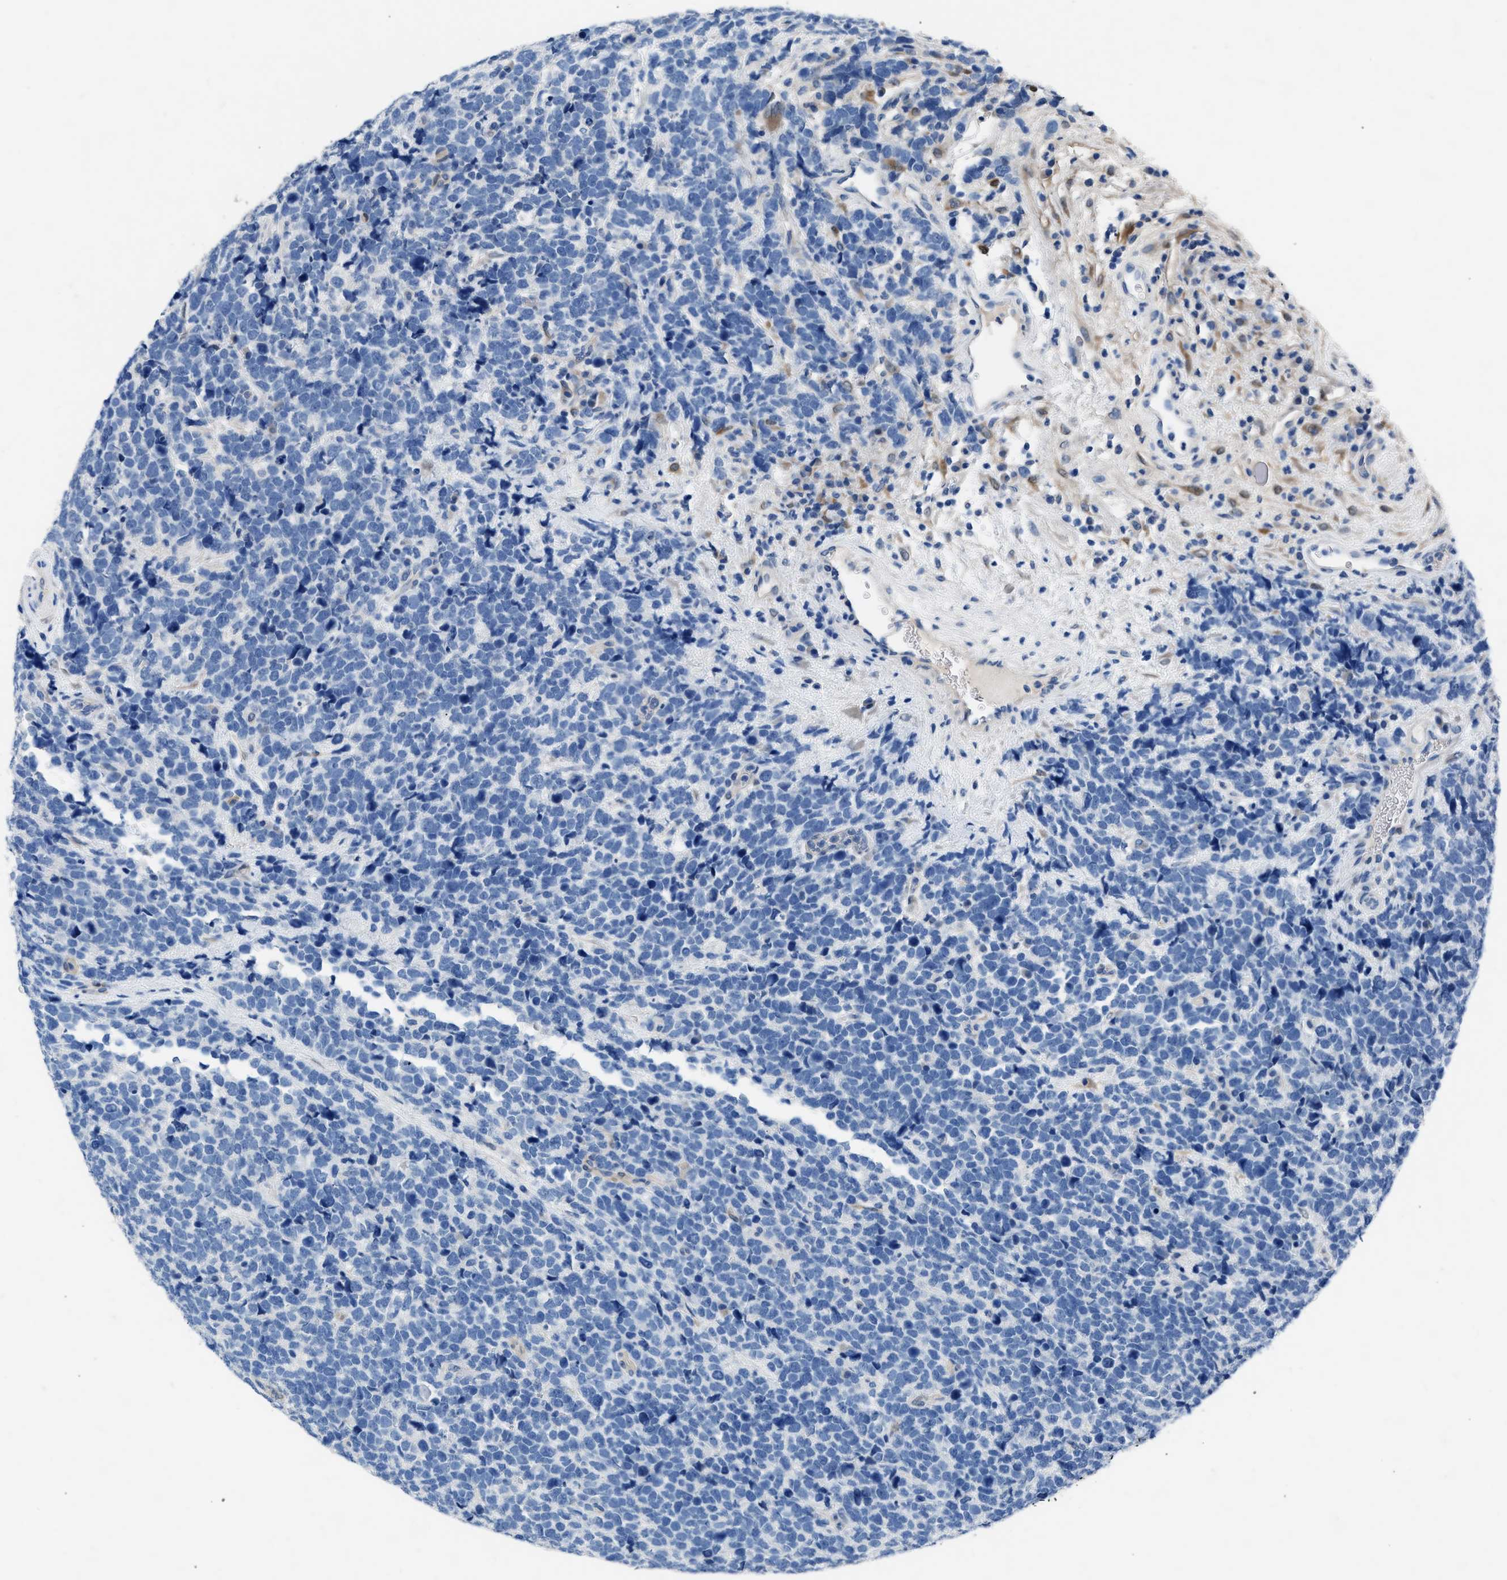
{"staining": {"intensity": "negative", "quantity": "none", "location": "none"}, "tissue": "urothelial cancer", "cell_type": "Tumor cells", "image_type": "cancer", "snomed": [{"axis": "morphology", "description": "Urothelial carcinoma, High grade"}, {"axis": "topography", "description": "Urinary bladder"}], "caption": "High magnification brightfield microscopy of urothelial carcinoma (high-grade) stained with DAB (brown) and counterstained with hematoxylin (blue): tumor cells show no significant expression.", "gene": "RBP1", "patient": {"sex": "female", "age": 82}}